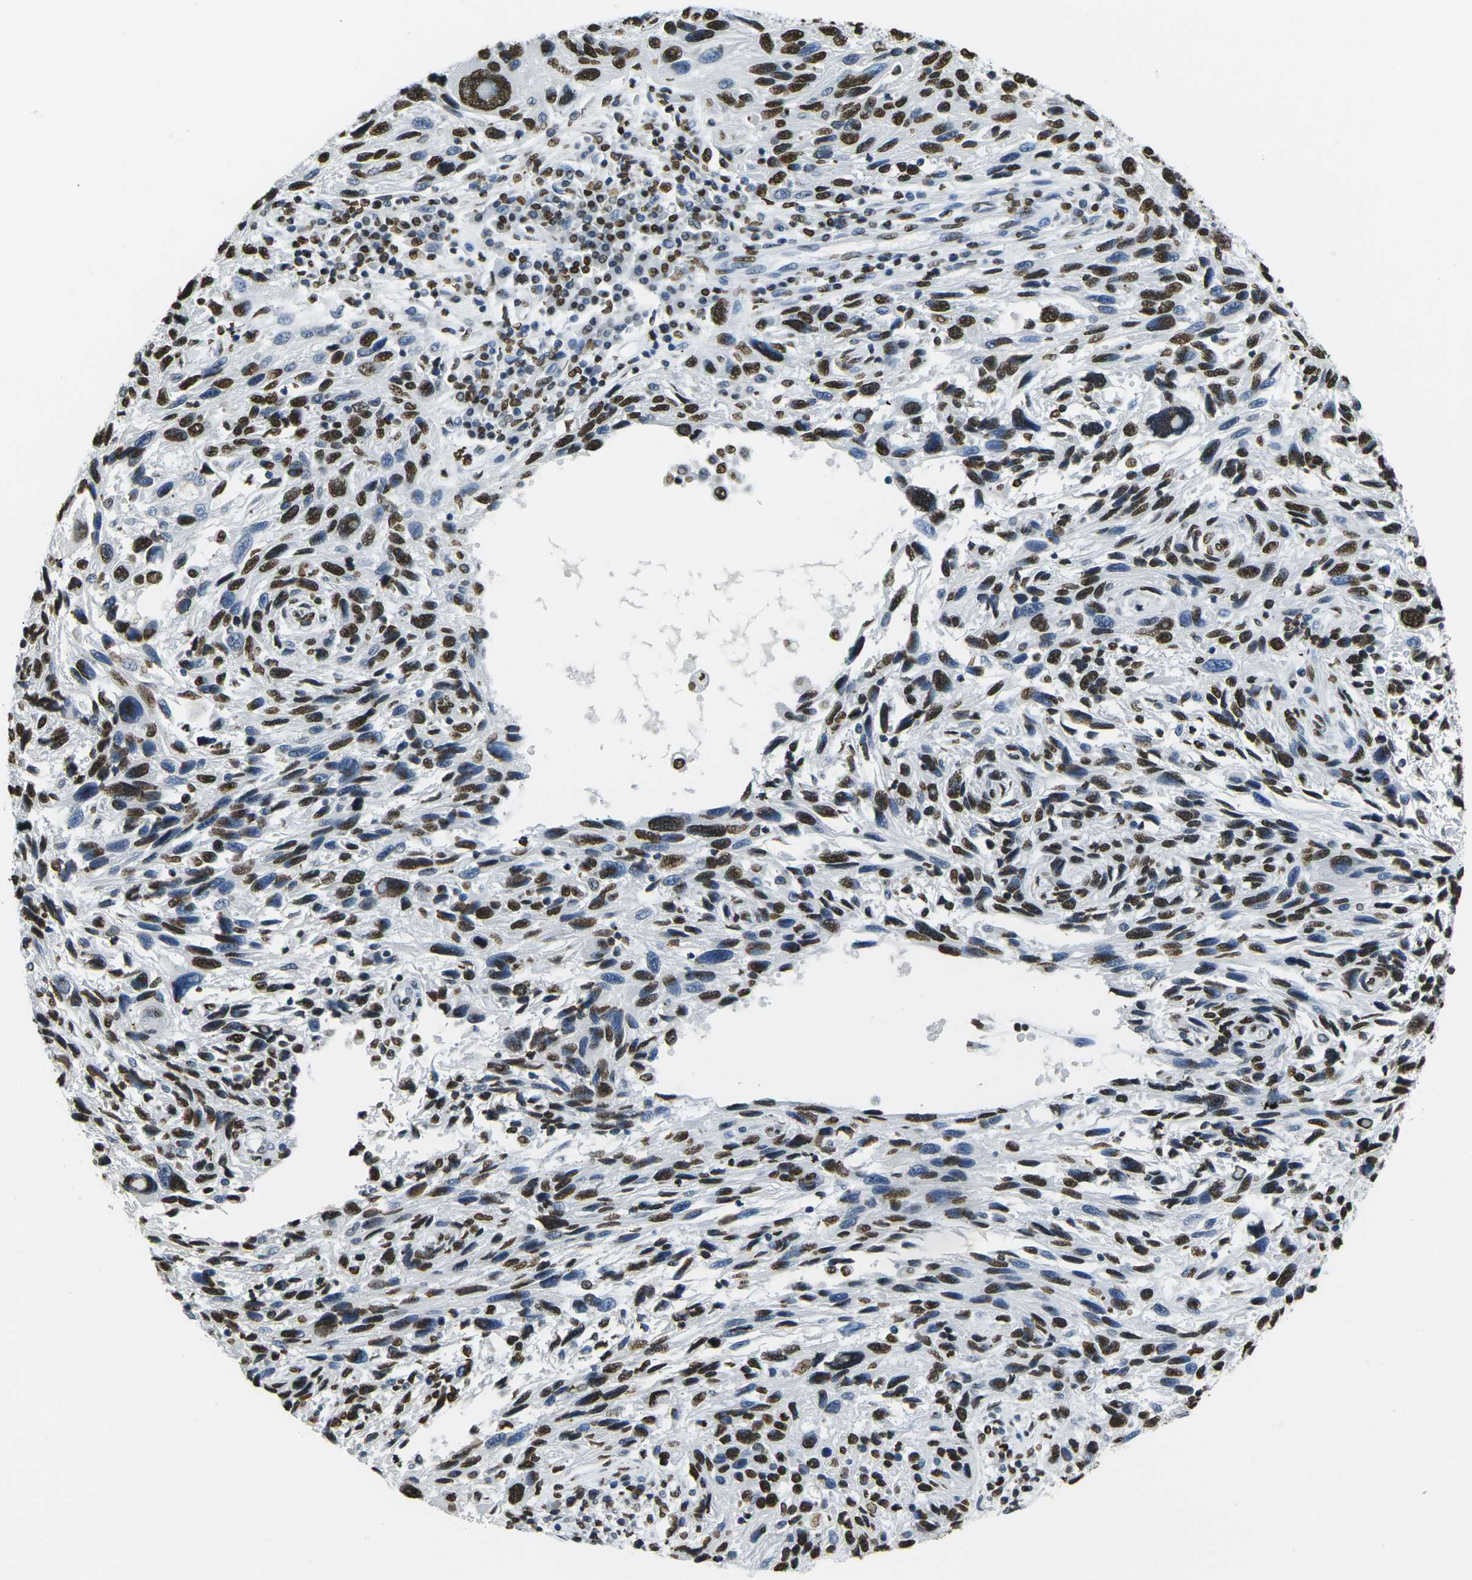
{"staining": {"intensity": "strong", "quantity": ">75%", "location": "nuclear"}, "tissue": "melanoma", "cell_type": "Tumor cells", "image_type": "cancer", "snomed": [{"axis": "morphology", "description": "Malignant melanoma, NOS"}, {"axis": "topography", "description": "Skin"}], "caption": "A brown stain highlights strong nuclear expression of a protein in human malignant melanoma tumor cells. The staining was performed using DAB, with brown indicating positive protein expression. Nuclei are stained blue with hematoxylin.", "gene": "DRAXIN", "patient": {"sex": "male", "age": 53}}